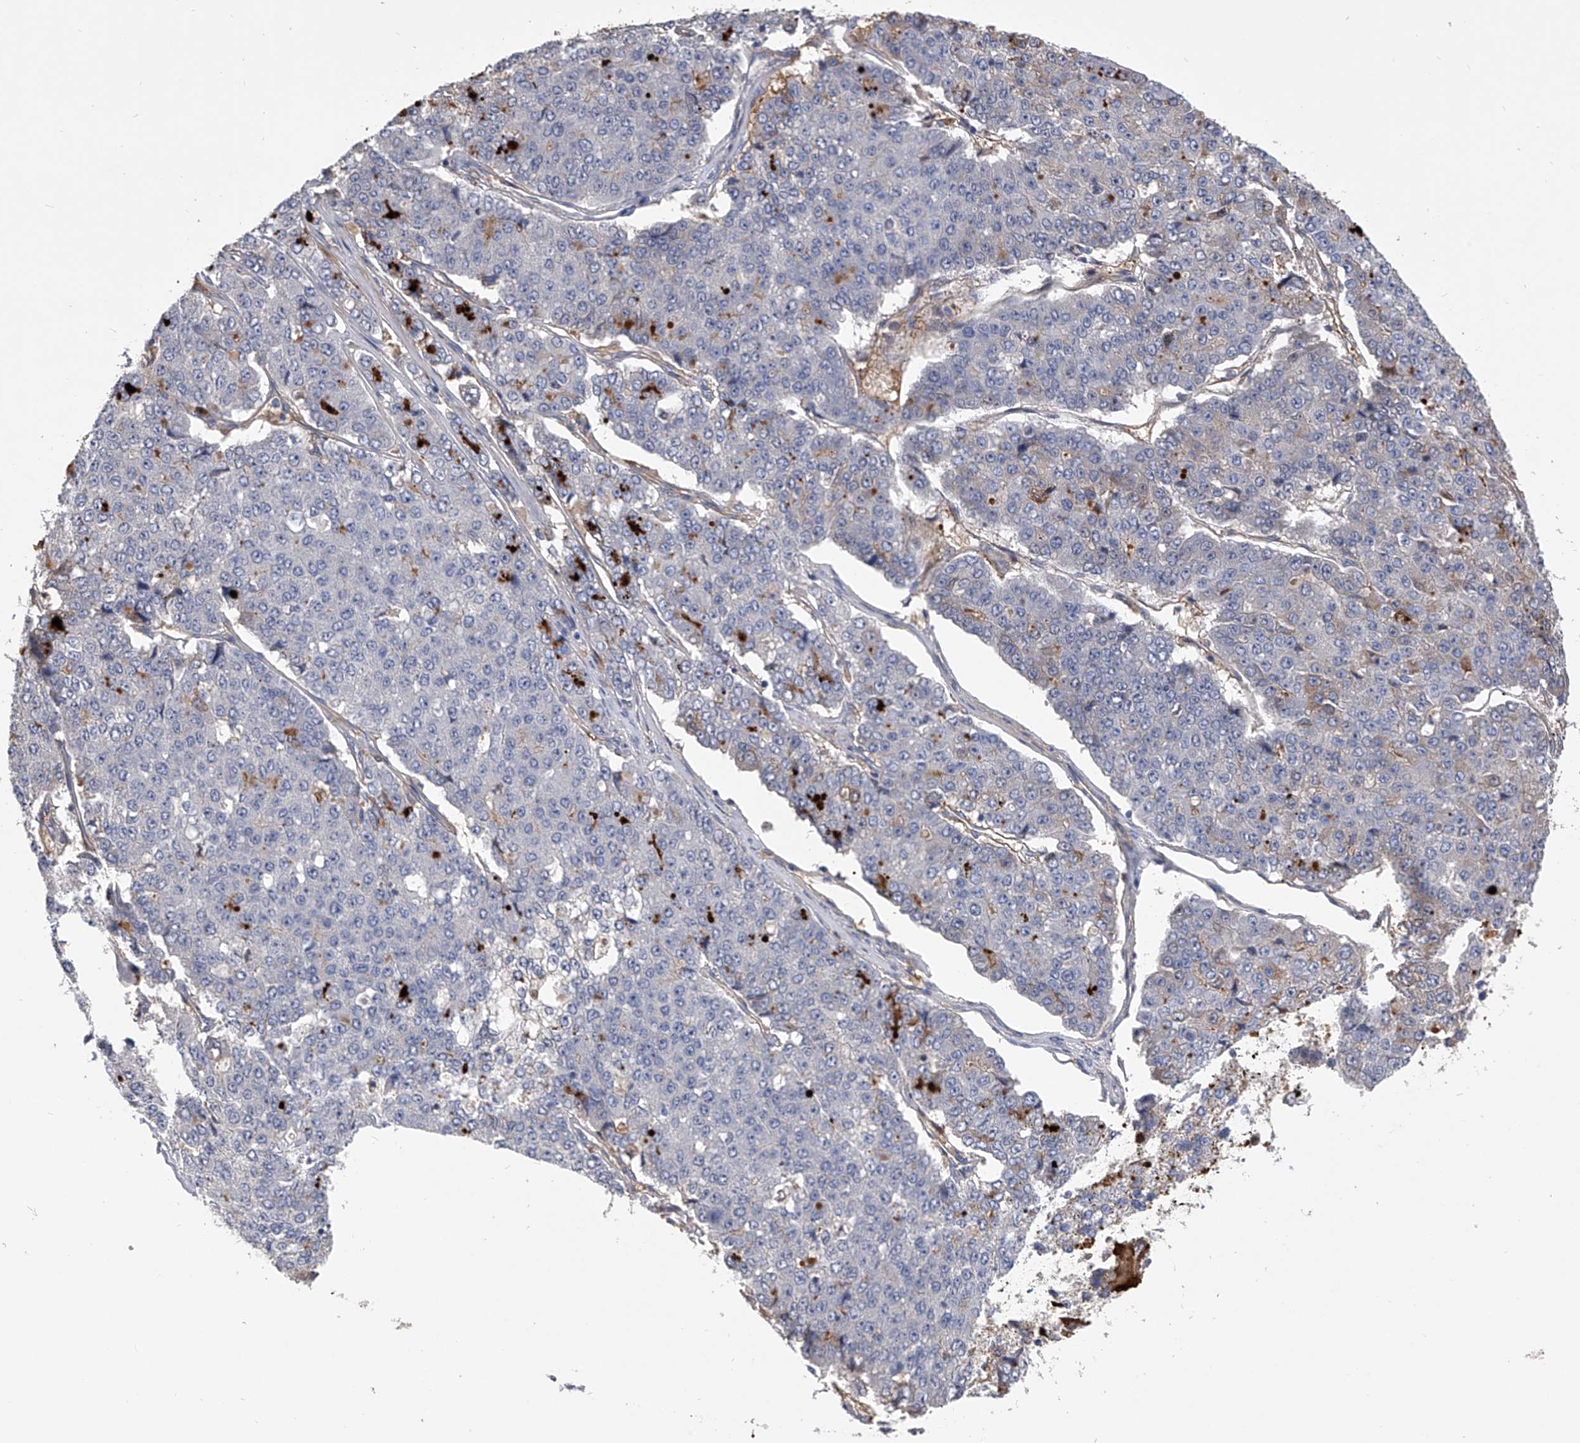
{"staining": {"intensity": "negative", "quantity": "none", "location": "none"}, "tissue": "pancreatic cancer", "cell_type": "Tumor cells", "image_type": "cancer", "snomed": [{"axis": "morphology", "description": "Adenocarcinoma, NOS"}, {"axis": "topography", "description": "Pancreas"}], "caption": "Micrograph shows no protein expression in tumor cells of pancreatic adenocarcinoma tissue. (DAB (3,3'-diaminobenzidine) immunohistochemistry (IHC), high magnification).", "gene": "MDN1", "patient": {"sex": "male", "age": 50}}